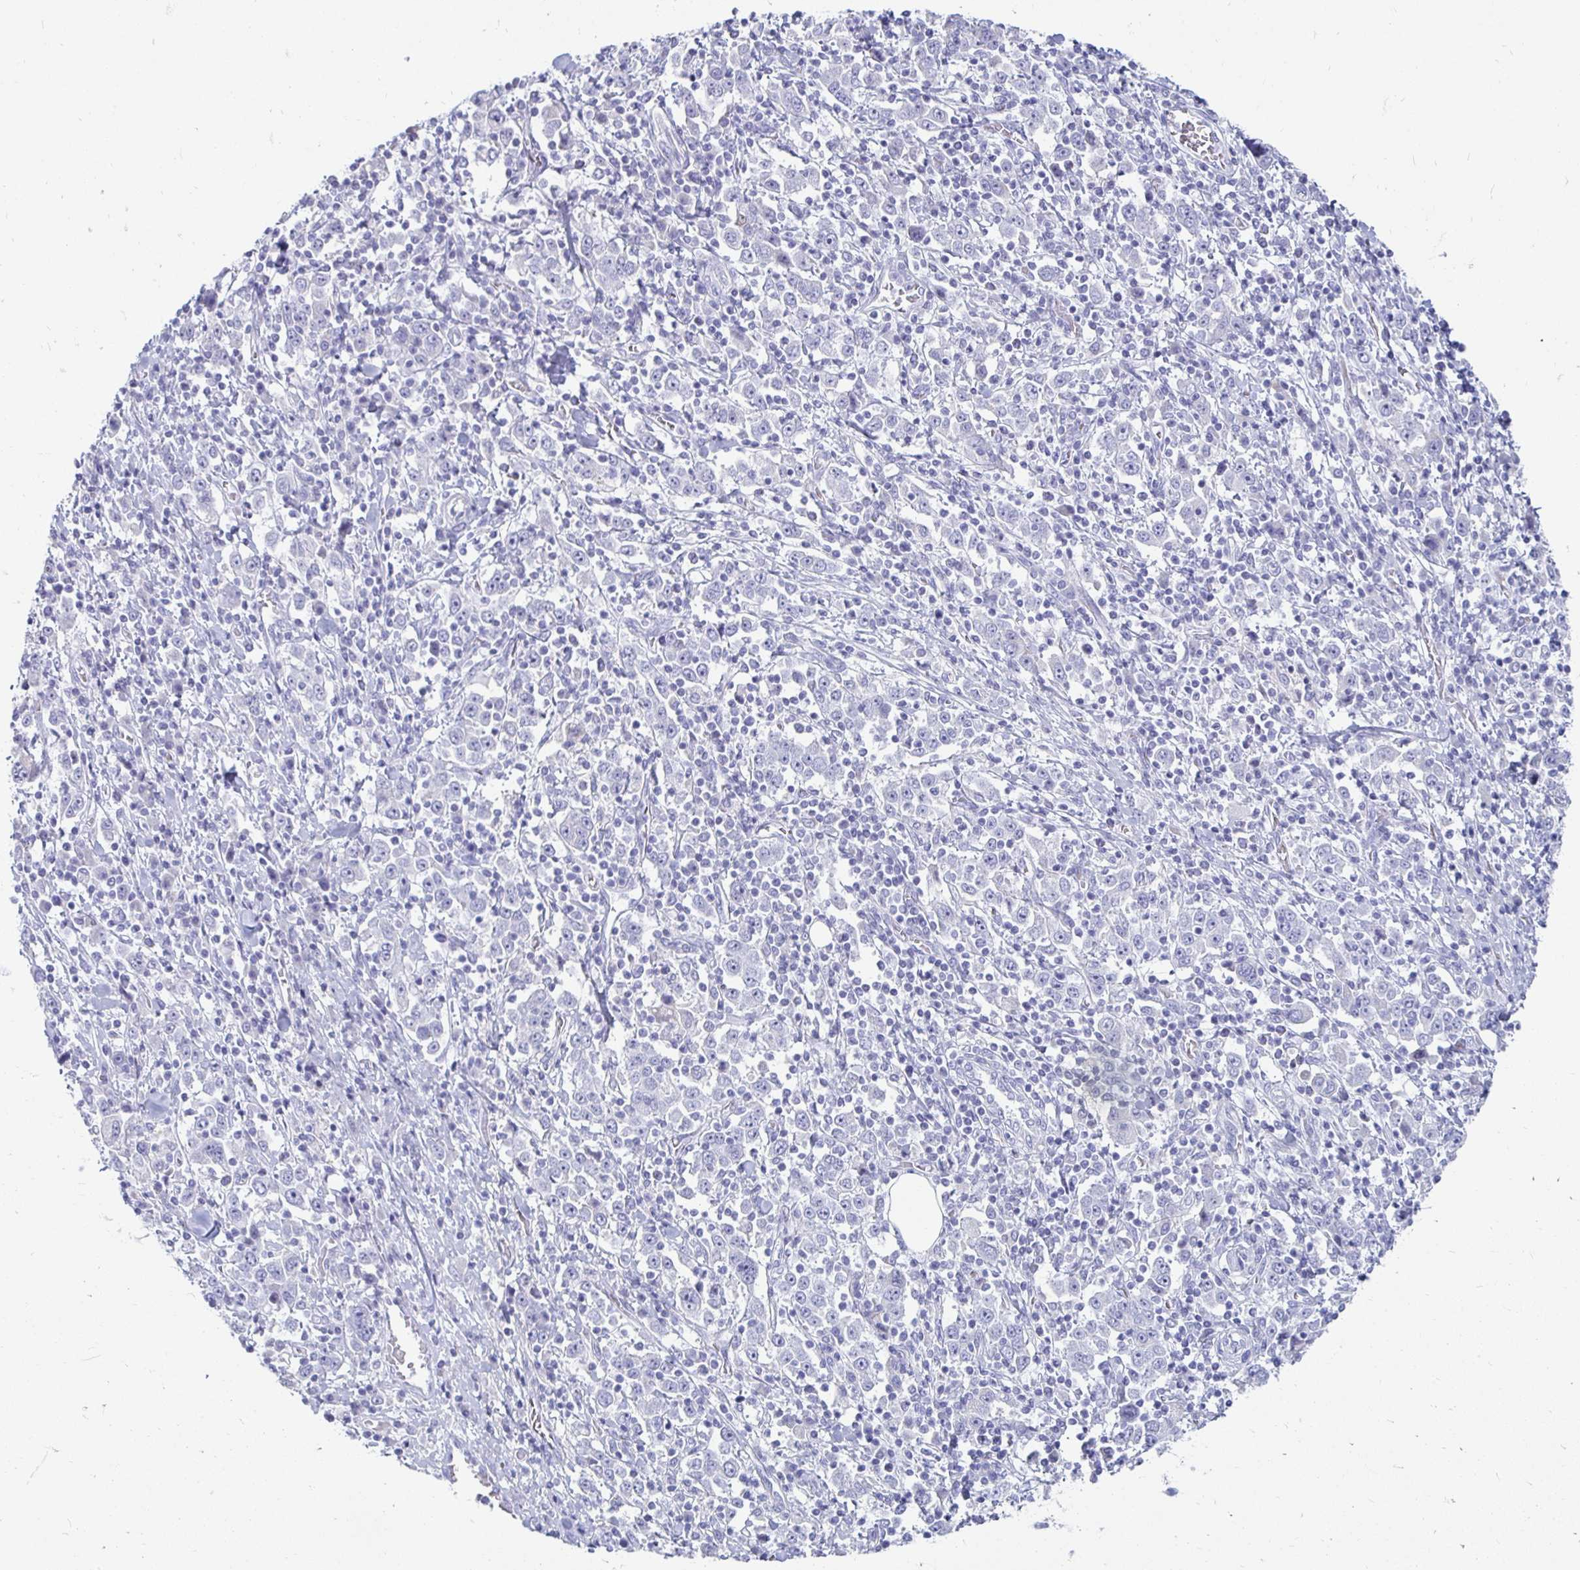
{"staining": {"intensity": "negative", "quantity": "none", "location": "none"}, "tissue": "stomach cancer", "cell_type": "Tumor cells", "image_type": "cancer", "snomed": [{"axis": "morphology", "description": "Normal tissue, NOS"}, {"axis": "morphology", "description": "Adenocarcinoma, NOS"}, {"axis": "topography", "description": "Stomach, upper"}, {"axis": "topography", "description": "Stomach"}], "caption": "Micrograph shows no significant protein positivity in tumor cells of stomach adenocarcinoma.", "gene": "PEG10", "patient": {"sex": "male", "age": 59}}